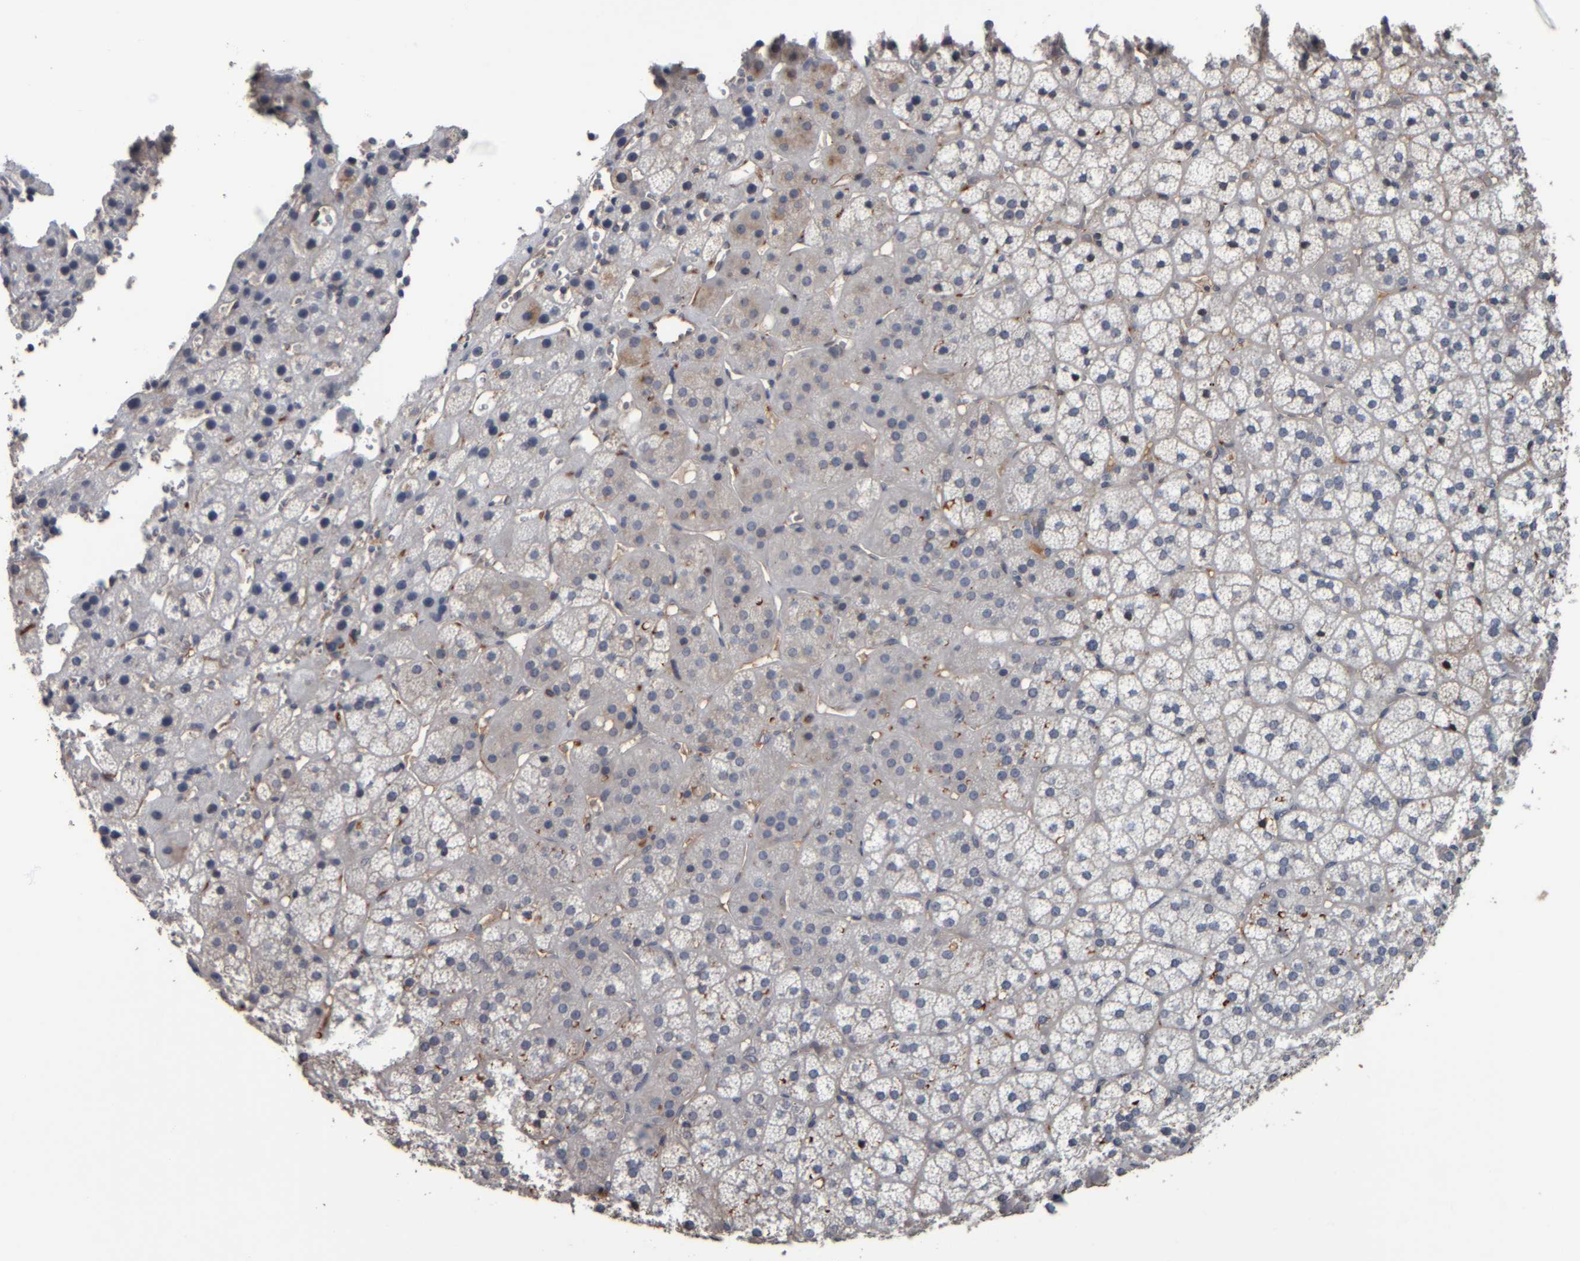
{"staining": {"intensity": "moderate", "quantity": "<25%", "location": "cytoplasmic/membranous"}, "tissue": "adrenal gland", "cell_type": "Glandular cells", "image_type": "normal", "snomed": [{"axis": "morphology", "description": "Normal tissue, NOS"}, {"axis": "topography", "description": "Adrenal gland"}], "caption": "Immunohistochemical staining of benign adrenal gland shows moderate cytoplasmic/membranous protein positivity in approximately <25% of glandular cells. (IHC, brightfield microscopy, high magnification).", "gene": "CAVIN4", "patient": {"sex": "female", "age": 44}}